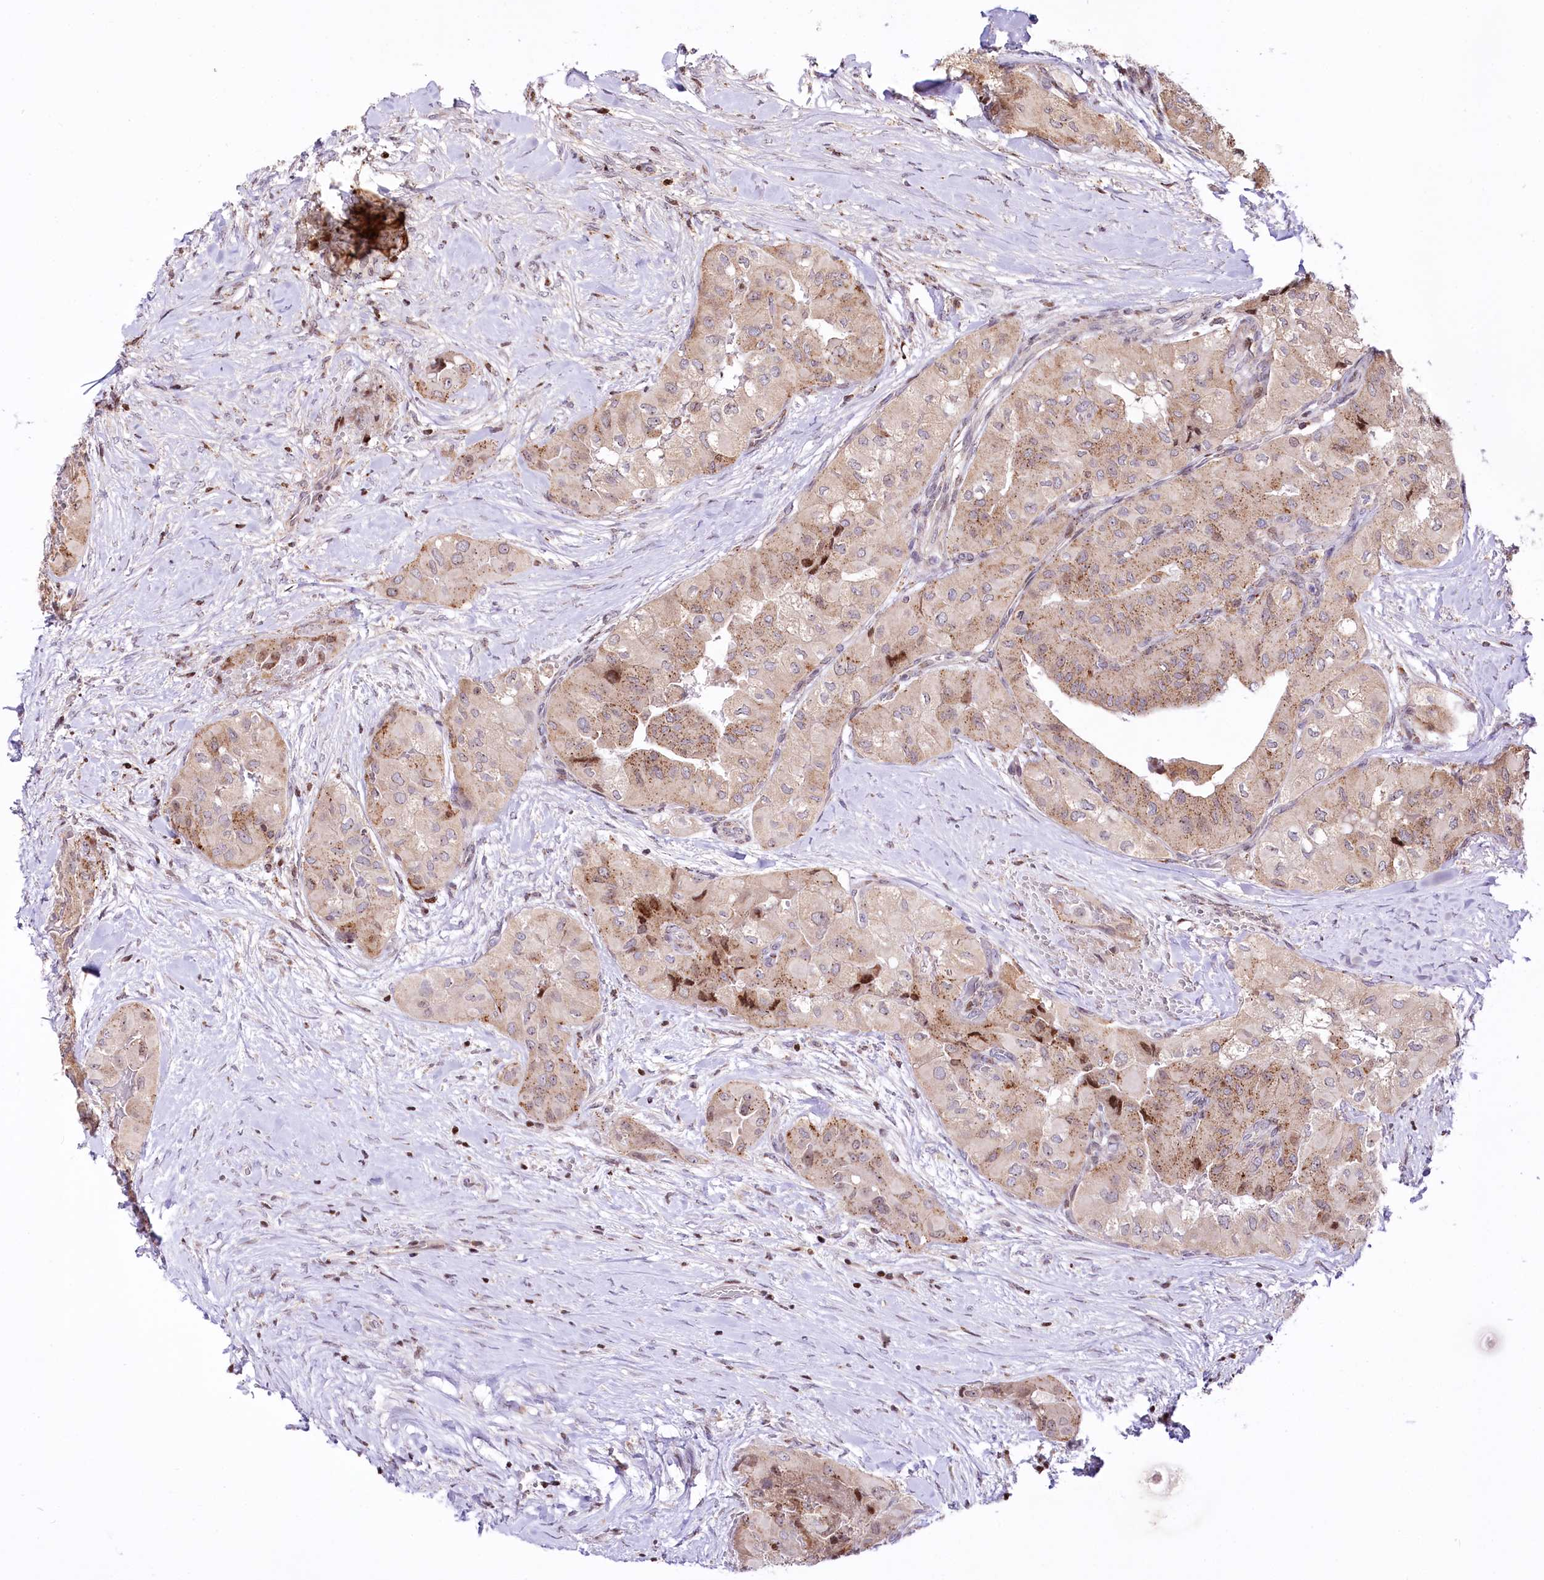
{"staining": {"intensity": "moderate", "quantity": "<25%", "location": "cytoplasmic/membranous"}, "tissue": "thyroid cancer", "cell_type": "Tumor cells", "image_type": "cancer", "snomed": [{"axis": "morphology", "description": "Papillary adenocarcinoma, NOS"}, {"axis": "topography", "description": "Thyroid gland"}], "caption": "A low amount of moderate cytoplasmic/membranous staining is appreciated in about <25% of tumor cells in thyroid cancer (papillary adenocarcinoma) tissue.", "gene": "ZFYVE27", "patient": {"sex": "female", "age": 59}}